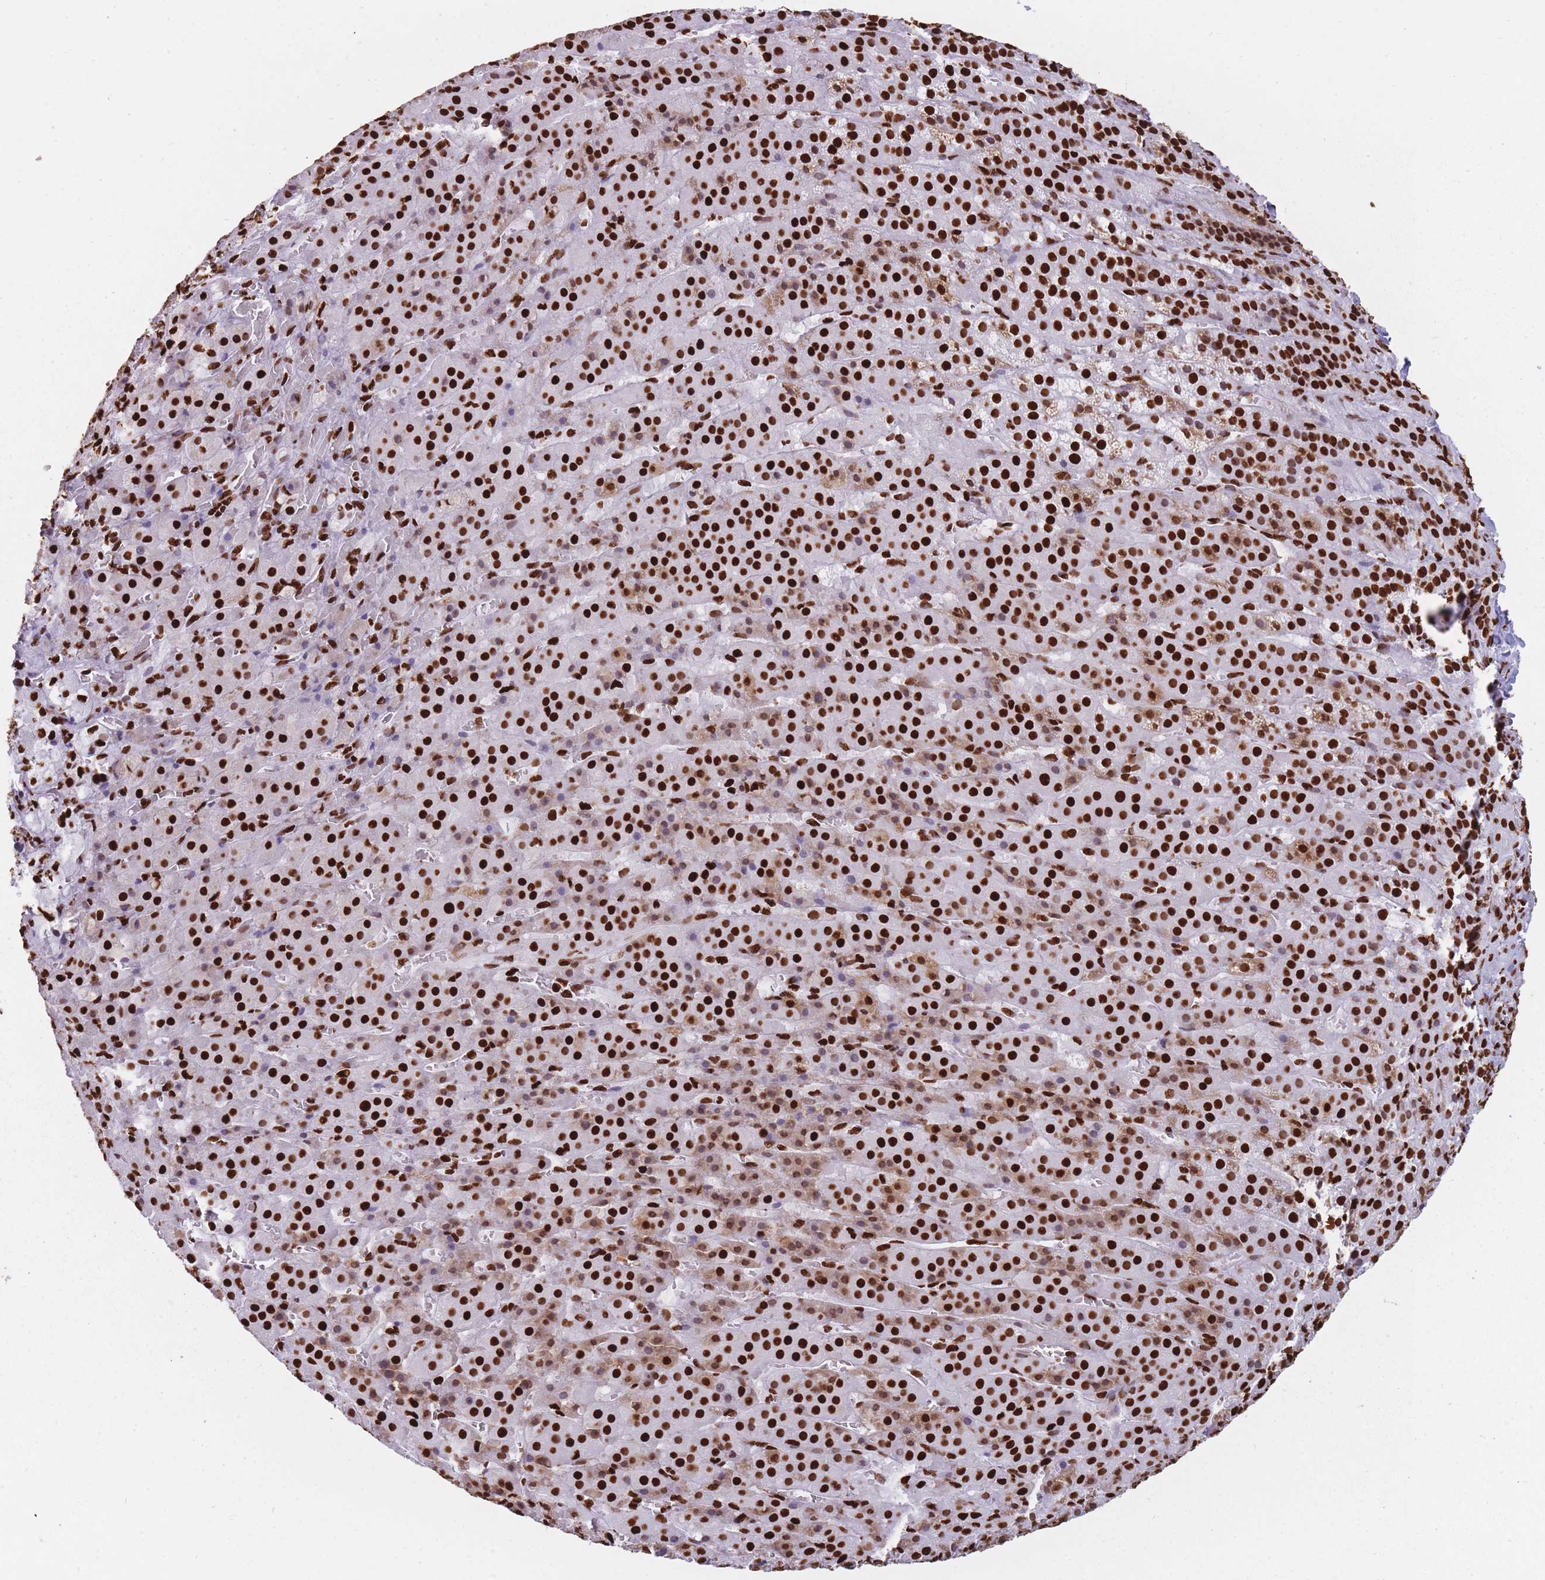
{"staining": {"intensity": "strong", "quantity": ">75%", "location": "nuclear"}, "tissue": "adrenal gland", "cell_type": "Glandular cells", "image_type": "normal", "snomed": [{"axis": "morphology", "description": "Normal tissue, NOS"}, {"axis": "topography", "description": "Adrenal gland"}], "caption": "Glandular cells display high levels of strong nuclear positivity in approximately >75% of cells in unremarkable human adrenal gland.", "gene": "HNRNPUL1", "patient": {"sex": "female", "age": 41}}